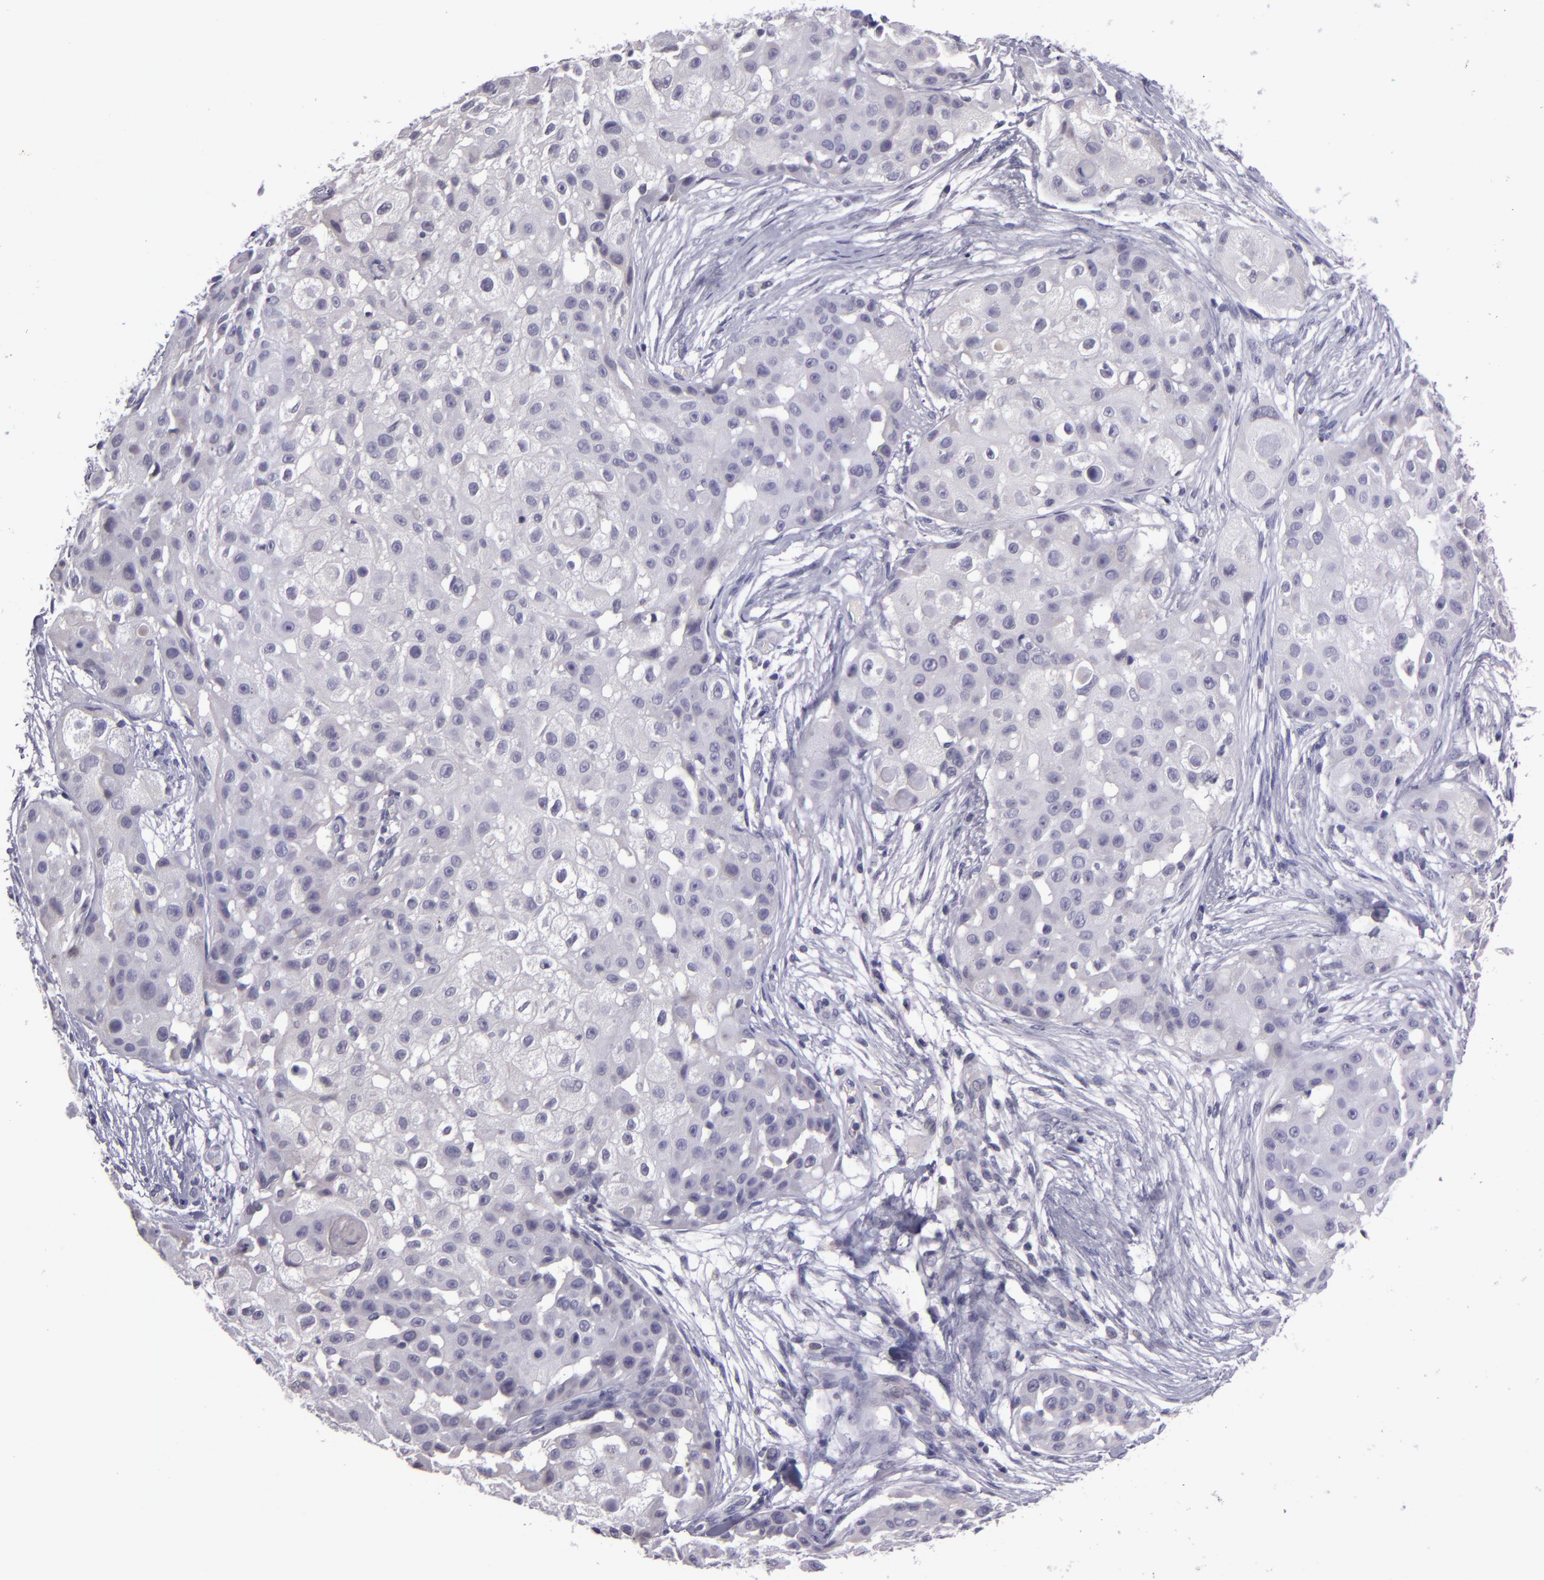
{"staining": {"intensity": "negative", "quantity": "none", "location": "none"}, "tissue": "skin cancer", "cell_type": "Tumor cells", "image_type": "cancer", "snomed": [{"axis": "morphology", "description": "Squamous cell carcinoma, NOS"}, {"axis": "topography", "description": "Skin"}], "caption": "Immunohistochemistry (IHC) photomicrograph of skin cancer (squamous cell carcinoma) stained for a protein (brown), which reveals no expression in tumor cells. Brightfield microscopy of immunohistochemistry (IHC) stained with DAB (brown) and hematoxylin (blue), captured at high magnification.", "gene": "SNCB", "patient": {"sex": "female", "age": 57}}